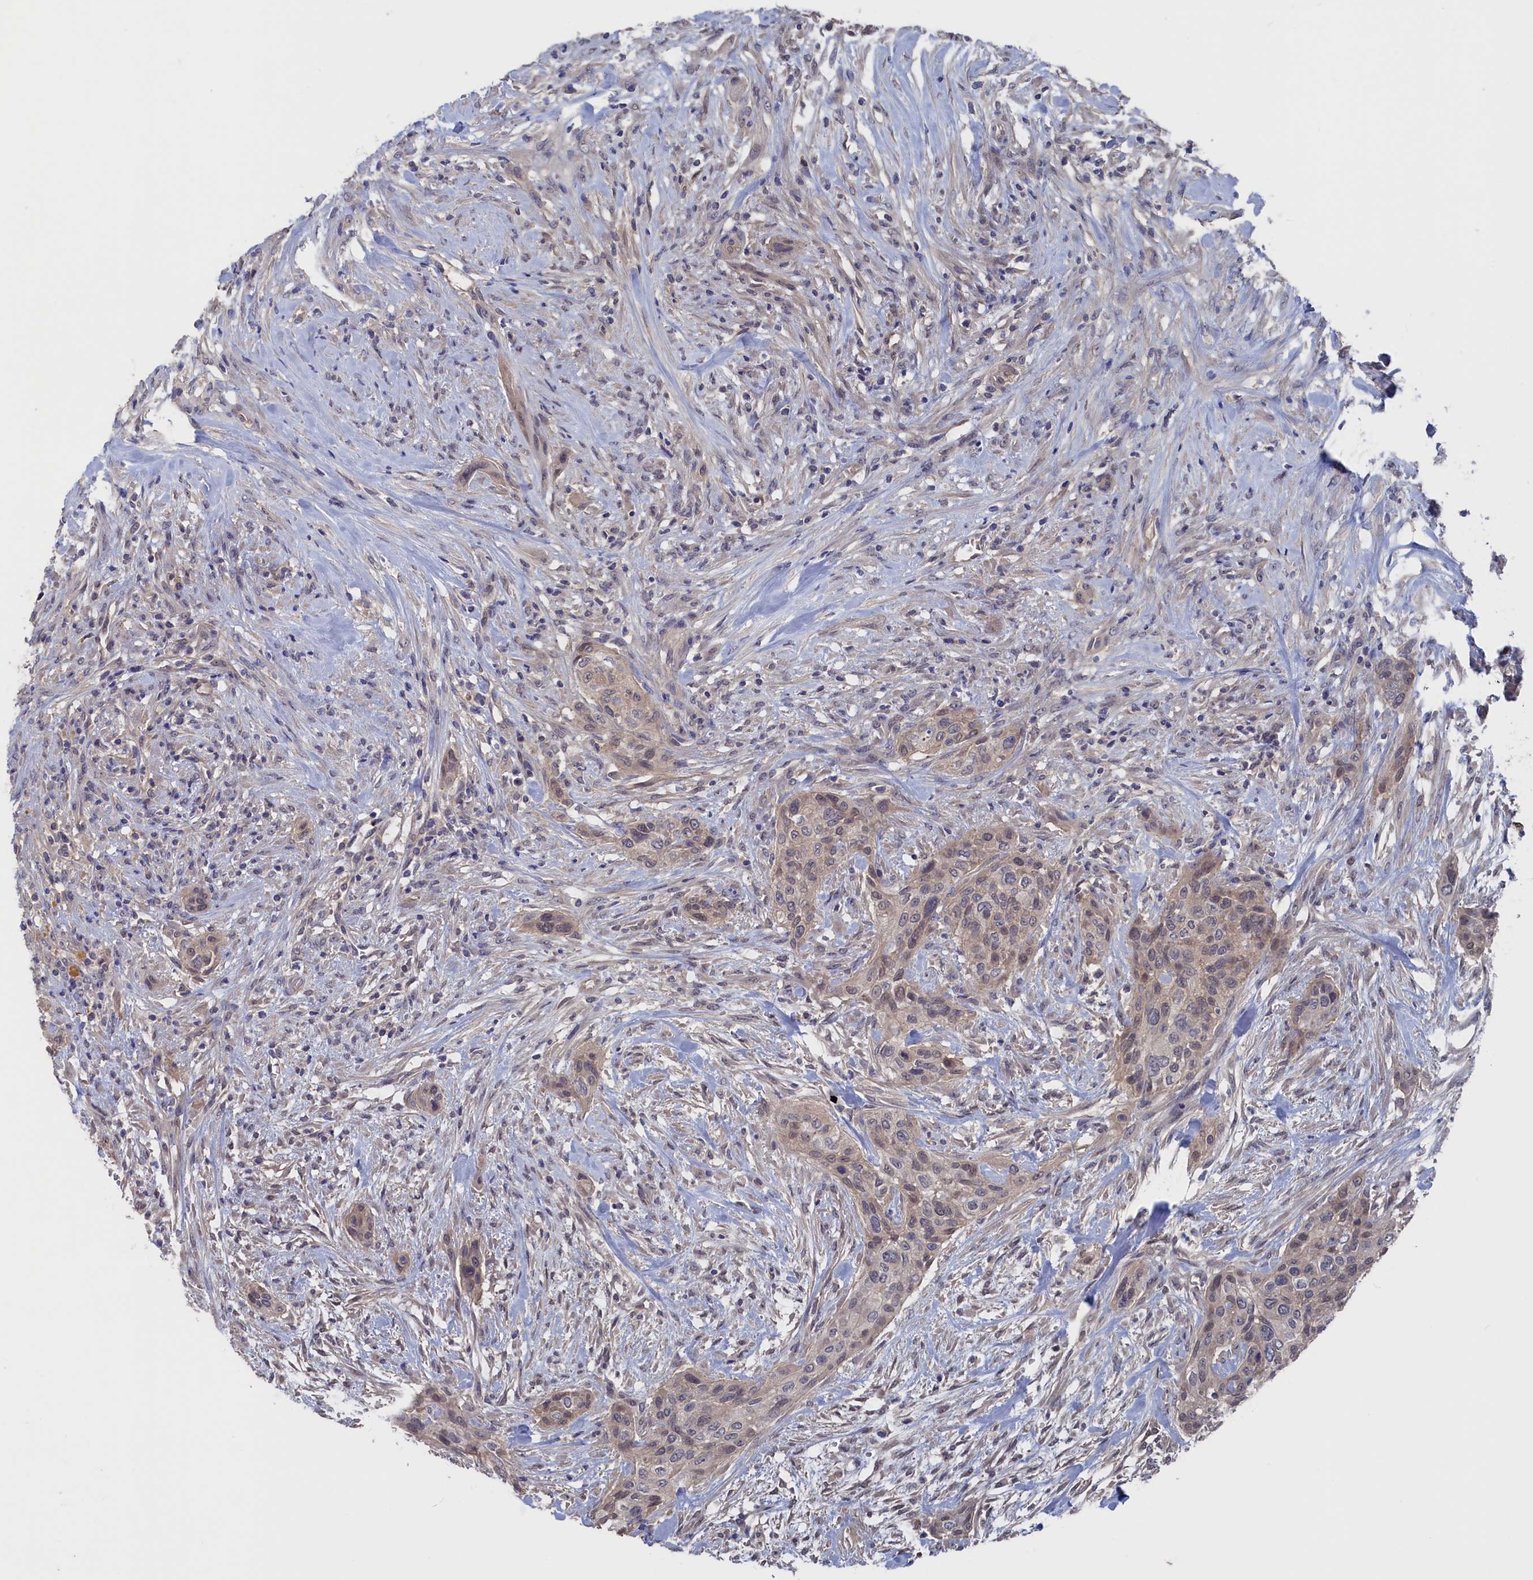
{"staining": {"intensity": "weak", "quantity": "25%-75%", "location": "nuclear"}, "tissue": "urothelial cancer", "cell_type": "Tumor cells", "image_type": "cancer", "snomed": [{"axis": "morphology", "description": "Urothelial carcinoma, High grade"}, {"axis": "topography", "description": "Urinary bladder"}], "caption": "Immunohistochemical staining of human urothelial carcinoma (high-grade) shows low levels of weak nuclear staining in about 25%-75% of tumor cells.", "gene": "NUTF2", "patient": {"sex": "male", "age": 35}}